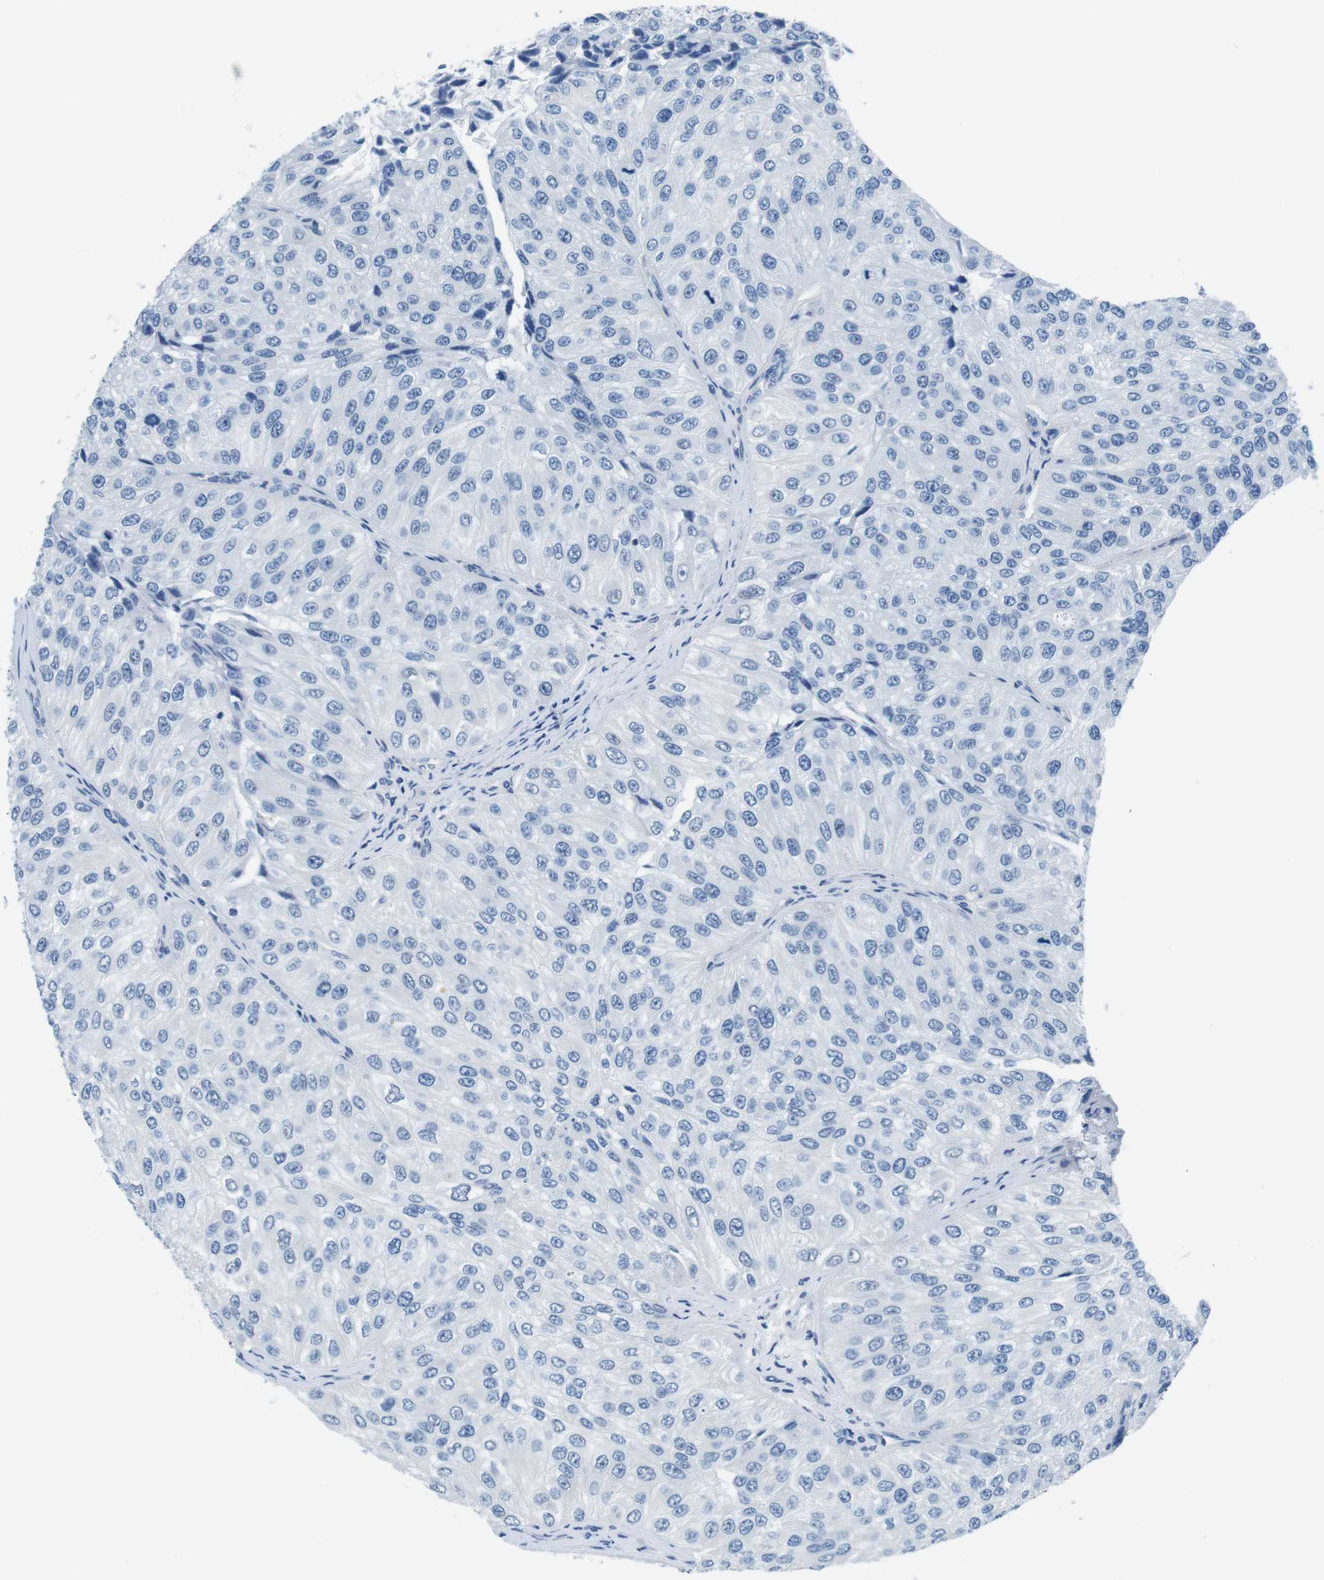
{"staining": {"intensity": "negative", "quantity": "none", "location": "none"}, "tissue": "urothelial cancer", "cell_type": "Tumor cells", "image_type": "cancer", "snomed": [{"axis": "morphology", "description": "Urothelial carcinoma, High grade"}, {"axis": "topography", "description": "Kidney"}, {"axis": "topography", "description": "Urinary bladder"}], "caption": "High power microscopy micrograph of an immunohistochemistry photomicrograph of urothelial cancer, revealing no significant expression in tumor cells.", "gene": "MUC2", "patient": {"sex": "male", "age": 77}}